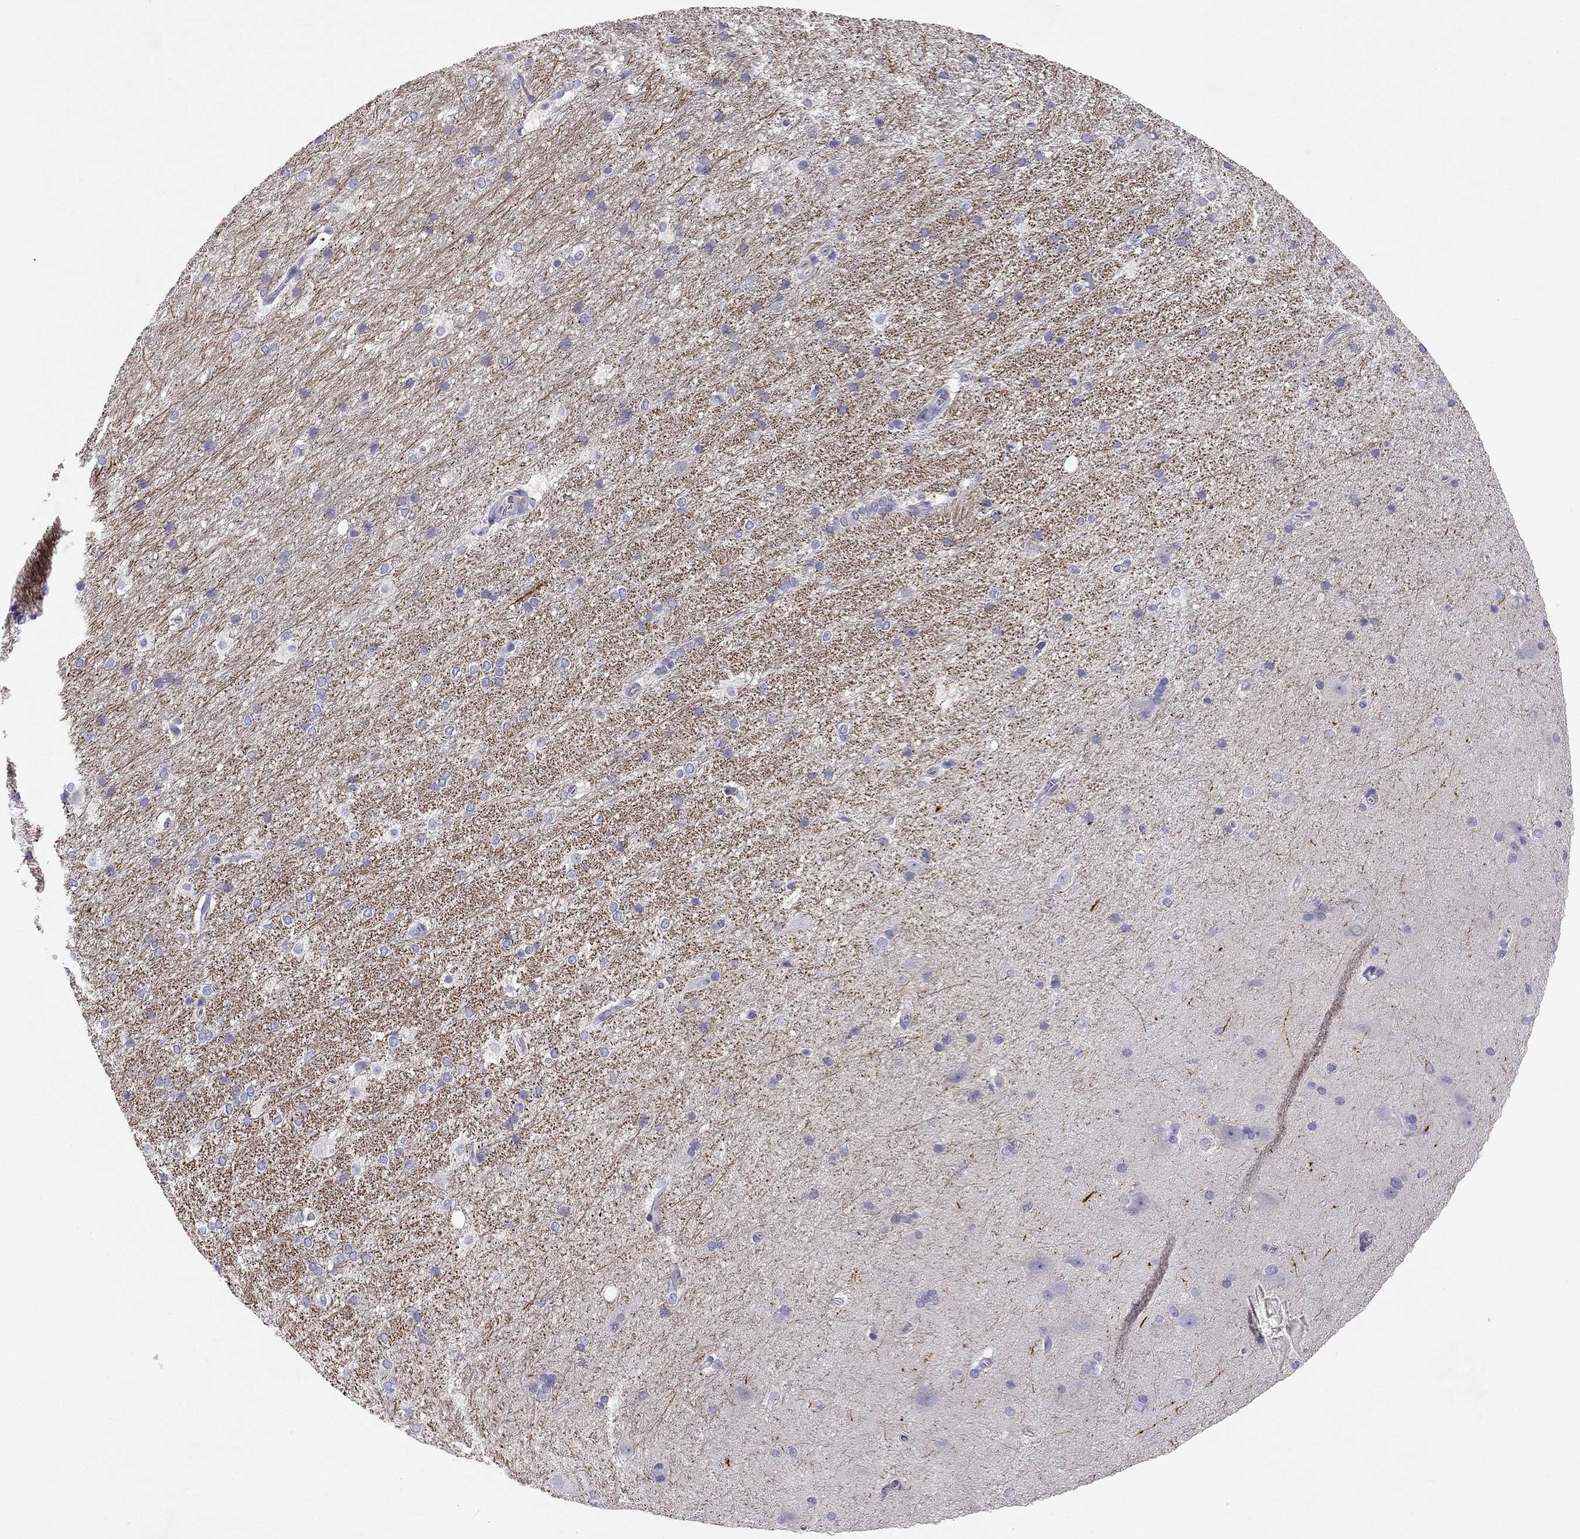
{"staining": {"intensity": "negative", "quantity": "none", "location": "none"}, "tissue": "hippocampus", "cell_type": "Glial cells", "image_type": "normal", "snomed": [{"axis": "morphology", "description": "Normal tissue, NOS"}, {"axis": "topography", "description": "Cerebral cortex"}, {"axis": "topography", "description": "Hippocampus"}], "caption": "The IHC histopathology image has no significant staining in glial cells of hippocampus. (Immunohistochemistry, brightfield microscopy, high magnification).", "gene": "SLC6A4", "patient": {"sex": "female", "age": 19}}